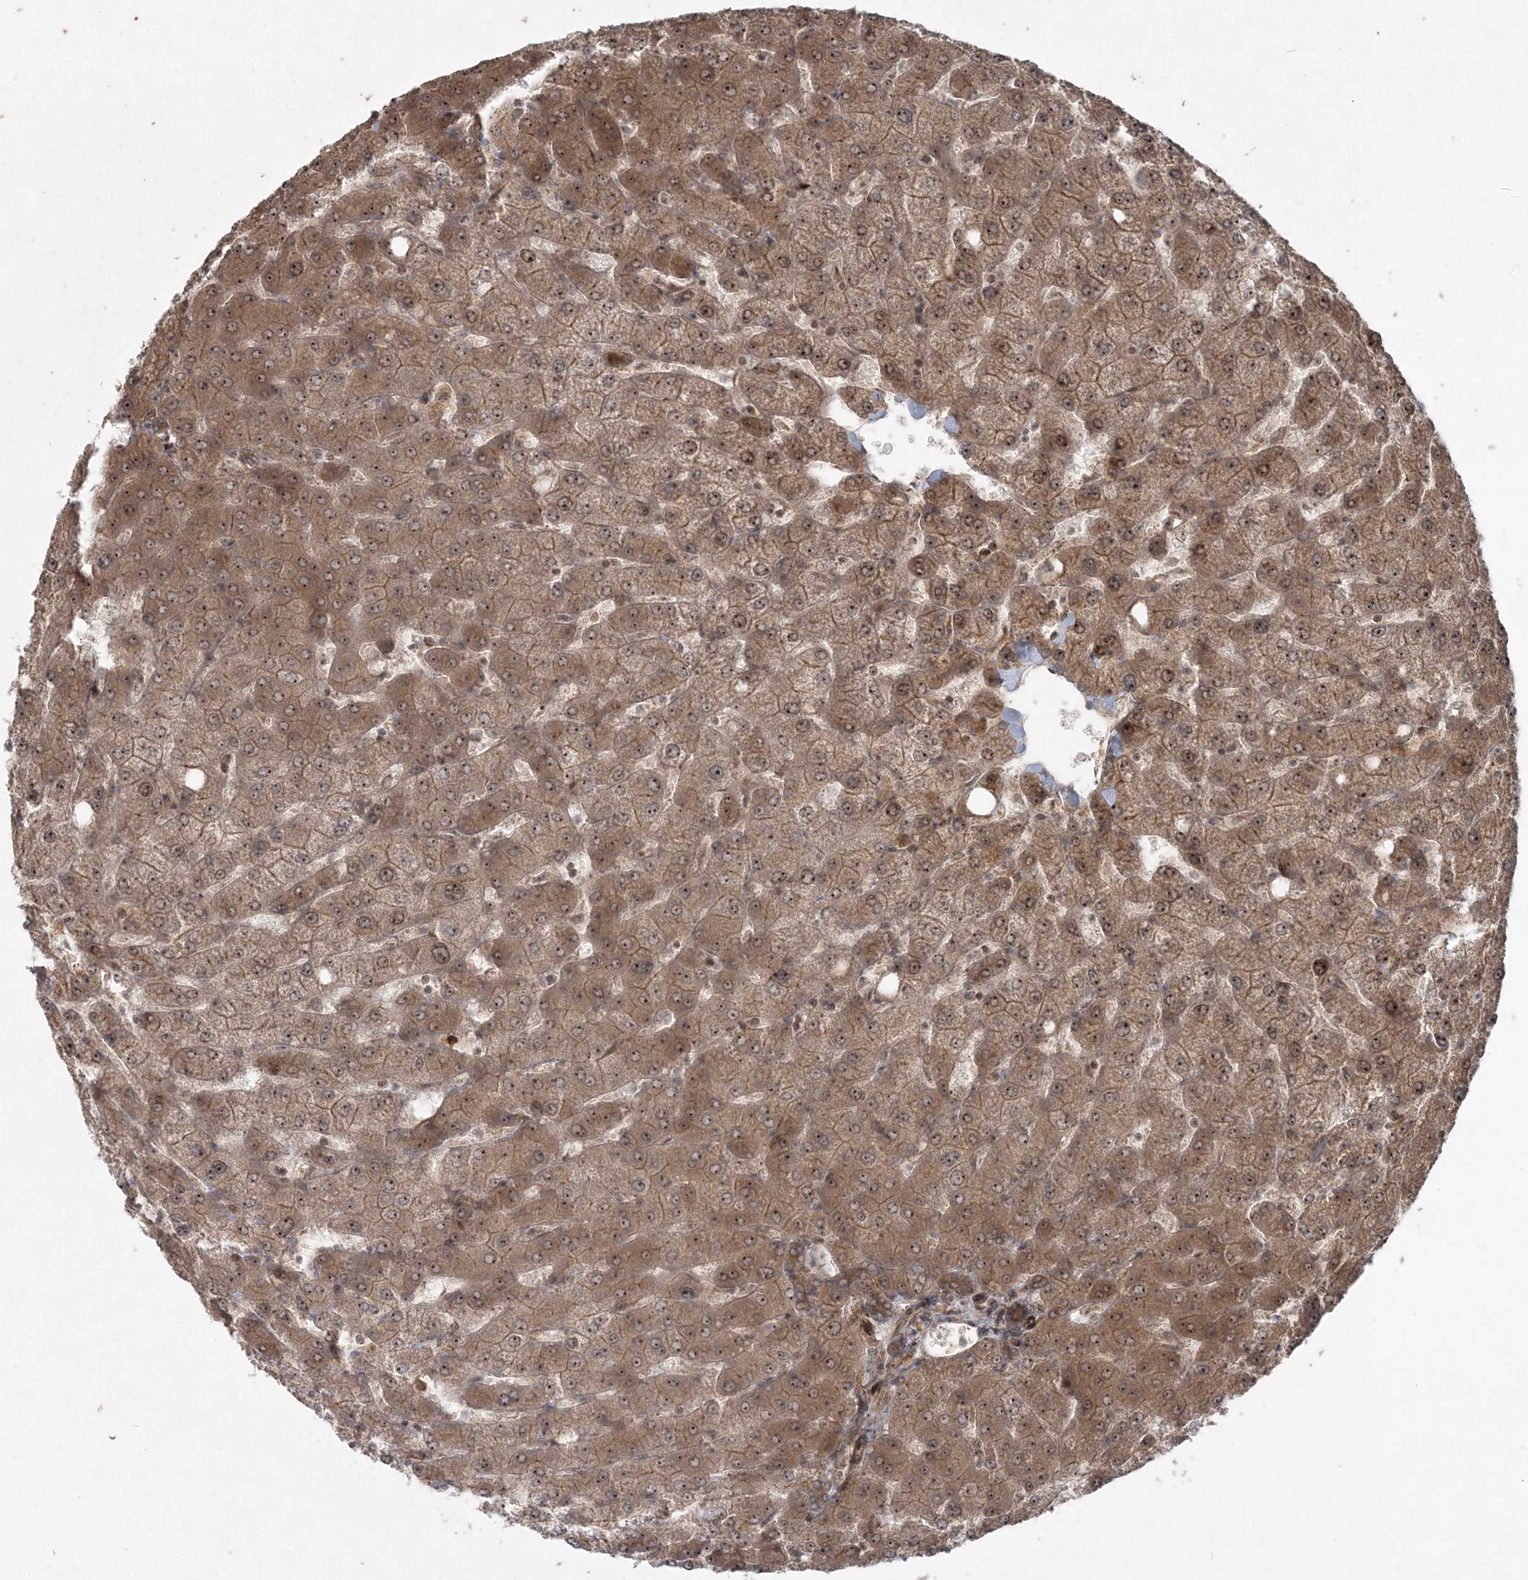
{"staining": {"intensity": "moderate", "quantity": ">75%", "location": "cytoplasmic/membranous,nuclear"}, "tissue": "liver", "cell_type": "Cholangiocytes", "image_type": "normal", "snomed": [{"axis": "morphology", "description": "Normal tissue, NOS"}, {"axis": "topography", "description": "Liver"}], "caption": "Liver stained with DAB immunohistochemistry (IHC) exhibits medium levels of moderate cytoplasmic/membranous,nuclear expression in approximately >75% of cholangiocytes. Using DAB (brown) and hematoxylin (blue) stains, captured at high magnification using brightfield microscopy.", "gene": "SERINC1", "patient": {"sex": "female", "age": 54}}